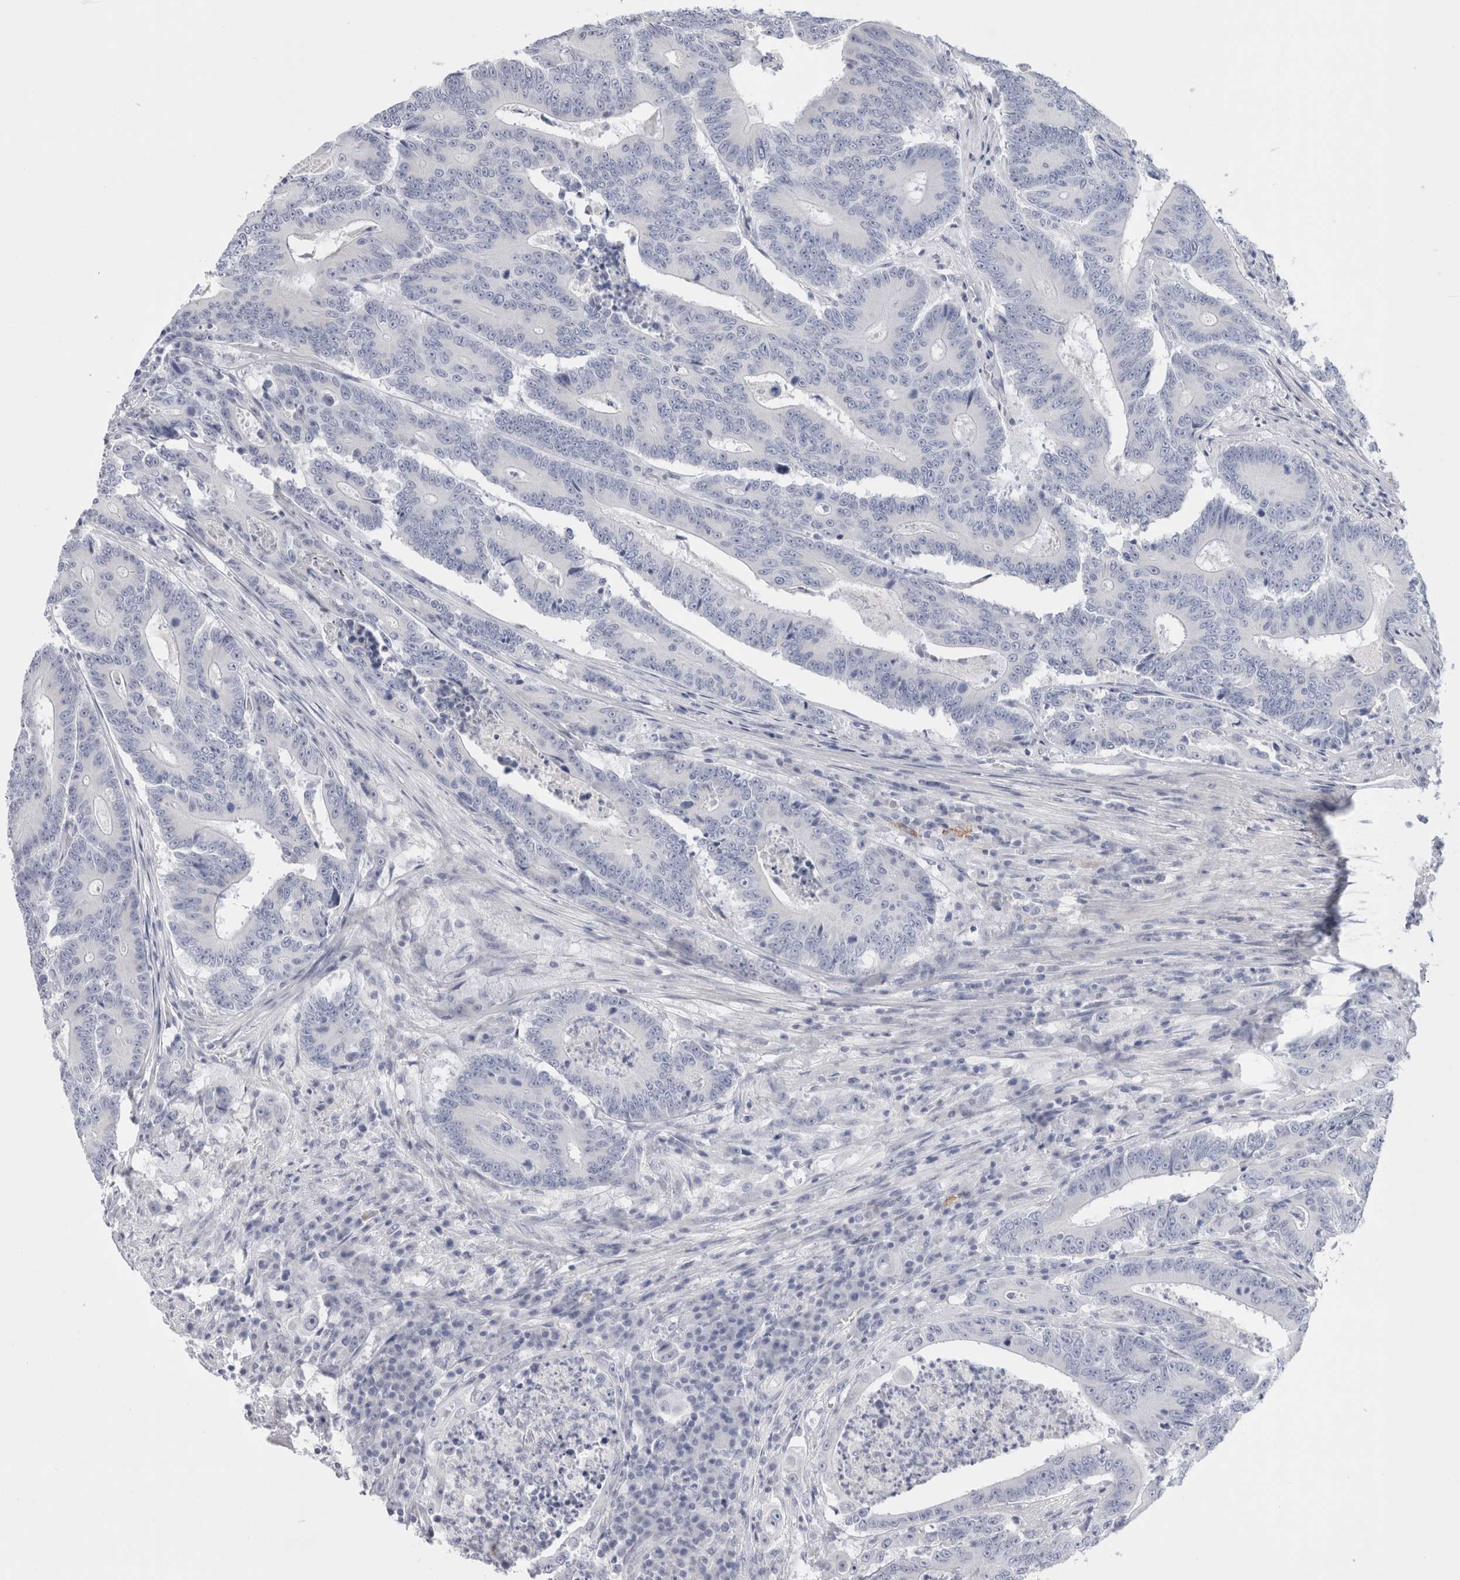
{"staining": {"intensity": "negative", "quantity": "none", "location": "none"}, "tissue": "colorectal cancer", "cell_type": "Tumor cells", "image_type": "cancer", "snomed": [{"axis": "morphology", "description": "Adenocarcinoma, NOS"}, {"axis": "topography", "description": "Colon"}], "caption": "Tumor cells are negative for protein expression in human colorectal adenocarcinoma.", "gene": "MUC15", "patient": {"sex": "male", "age": 83}}